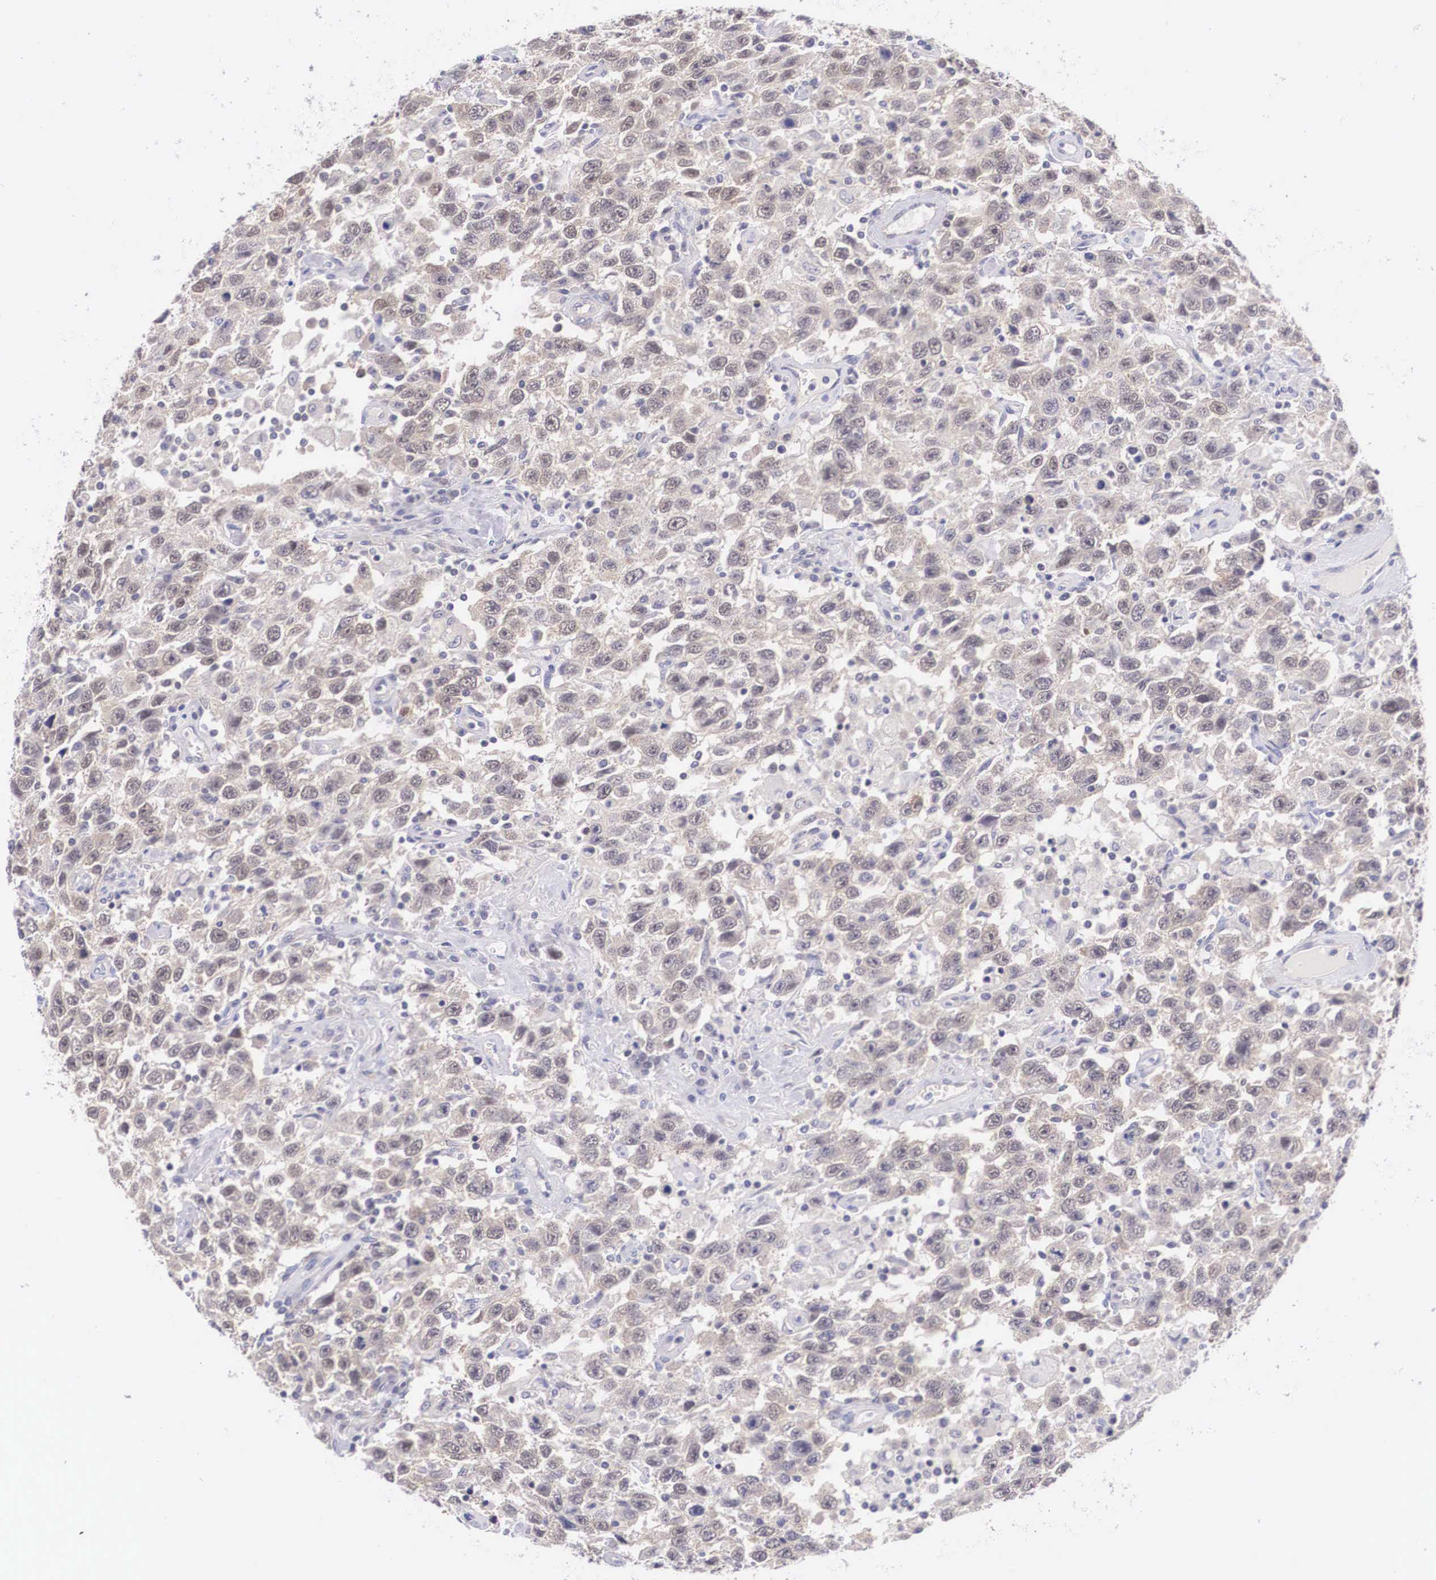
{"staining": {"intensity": "moderate", "quantity": "25%-75%", "location": "cytoplasmic/membranous"}, "tissue": "testis cancer", "cell_type": "Tumor cells", "image_type": "cancer", "snomed": [{"axis": "morphology", "description": "Seminoma, NOS"}, {"axis": "topography", "description": "Testis"}], "caption": "Testis seminoma was stained to show a protein in brown. There is medium levels of moderate cytoplasmic/membranous staining in about 25%-75% of tumor cells.", "gene": "IGBP1", "patient": {"sex": "male", "age": 41}}